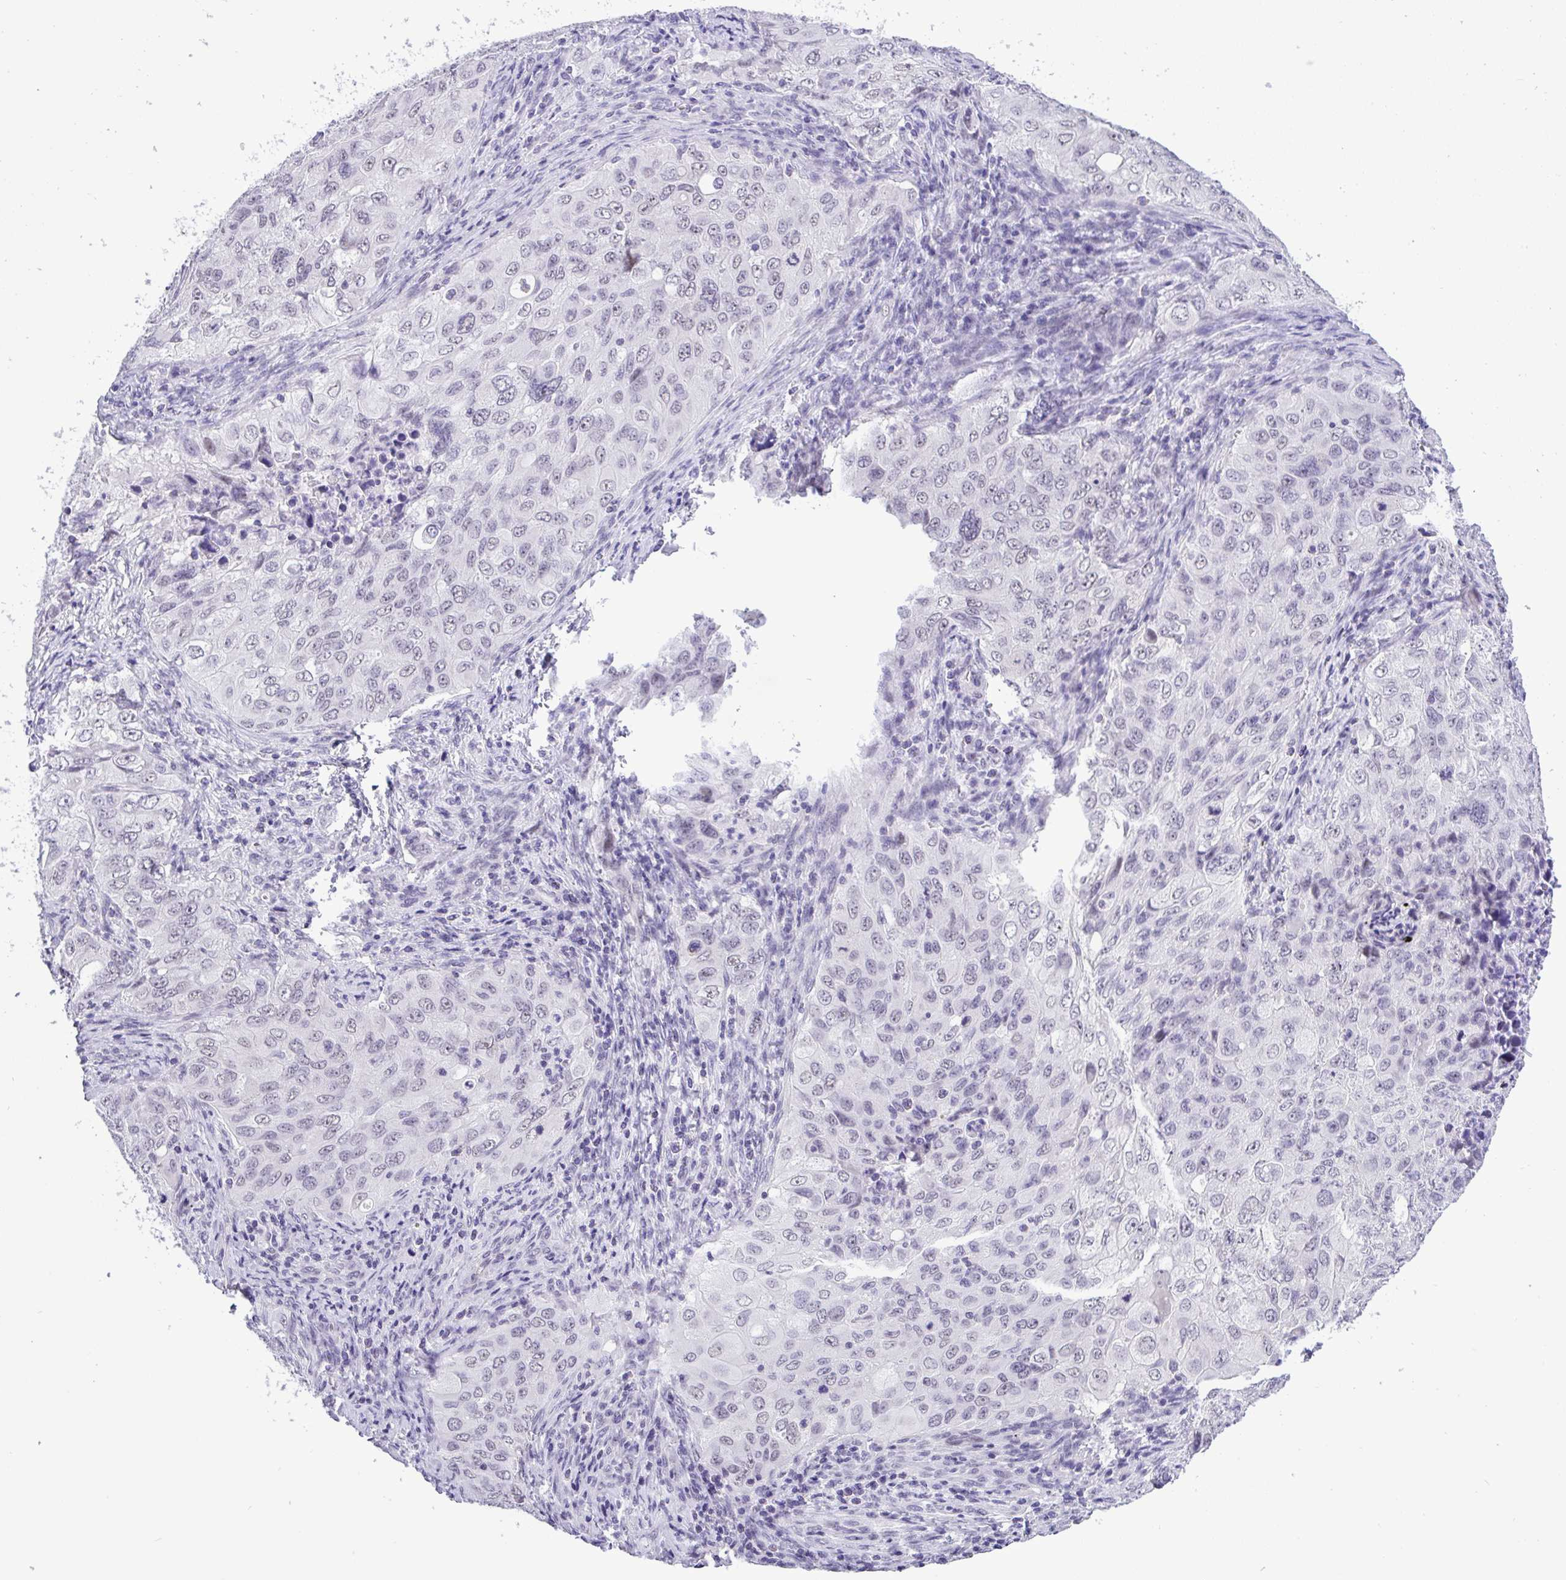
{"staining": {"intensity": "negative", "quantity": "none", "location": "none"}, "tissue": "lung cancer", "cell_type": "Tumor cells", "image_type": "cancer", "snomed": [{"axis": "morphology", "description": "Adenocarcinoma, NOS"}, {"axis": "morphology", "description": "Adenocarcinoma, metastatic, NOS"}, {"axis": "topography", "description": "Lymph node"}, {"axis": "topography", "description": "Lung"}], "caption": "Immunohistochemical staining of lung metastatic adenocarcinoma displays no significant positivity in tumor cells. (Brightfield microscopy of DAB (3,3'-diaminobenzidine) immunohistochemistry (IHC) at high magnification).", "gene": "YBX2", "patient": {"sex": "female", "age": 42}}